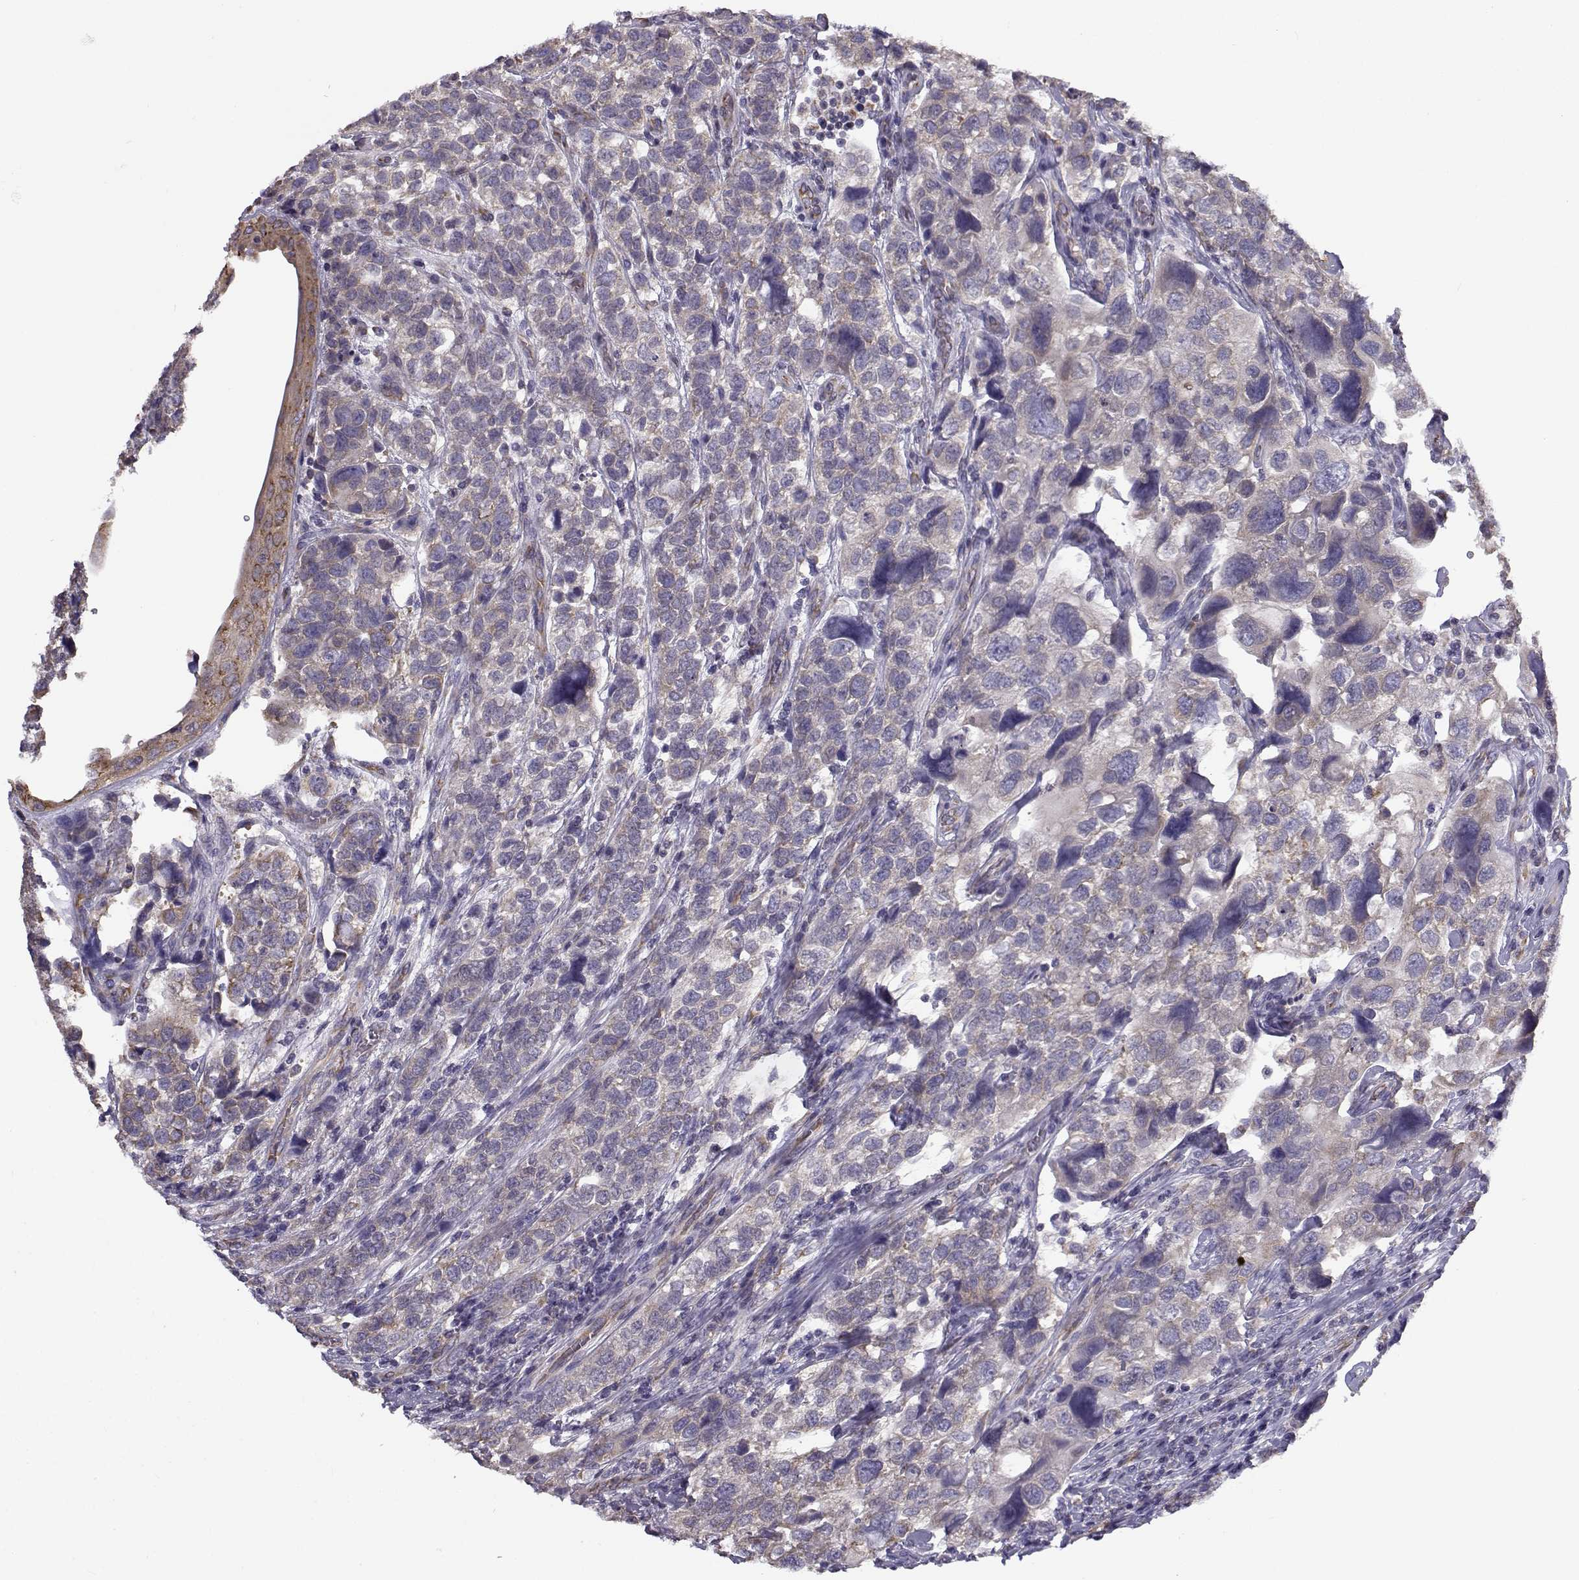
{"staining": {"intensity": "weak", "quantity": "<25%", "location": "cytoplasmic/membranous"}, "tissue": "urothelial cancer", "cell_type": "Tumor cells", "image_type": "cancer", "snomed": [{"axis": "morphology", "description": "Urothelial carcinoma, High grade"}, {"axis": "topography", "description": "Urinary bladder"}], "caption": "Immunohistochemistry of human urothelial carcinoma (high-grade) displays no staining in tumor cells. (DAB immunohistochemistry (IHC) visualized using brightfield microscopy, high magnification).", "gene": "BEND6", "patient": {"sex": "female", "age": 58}}